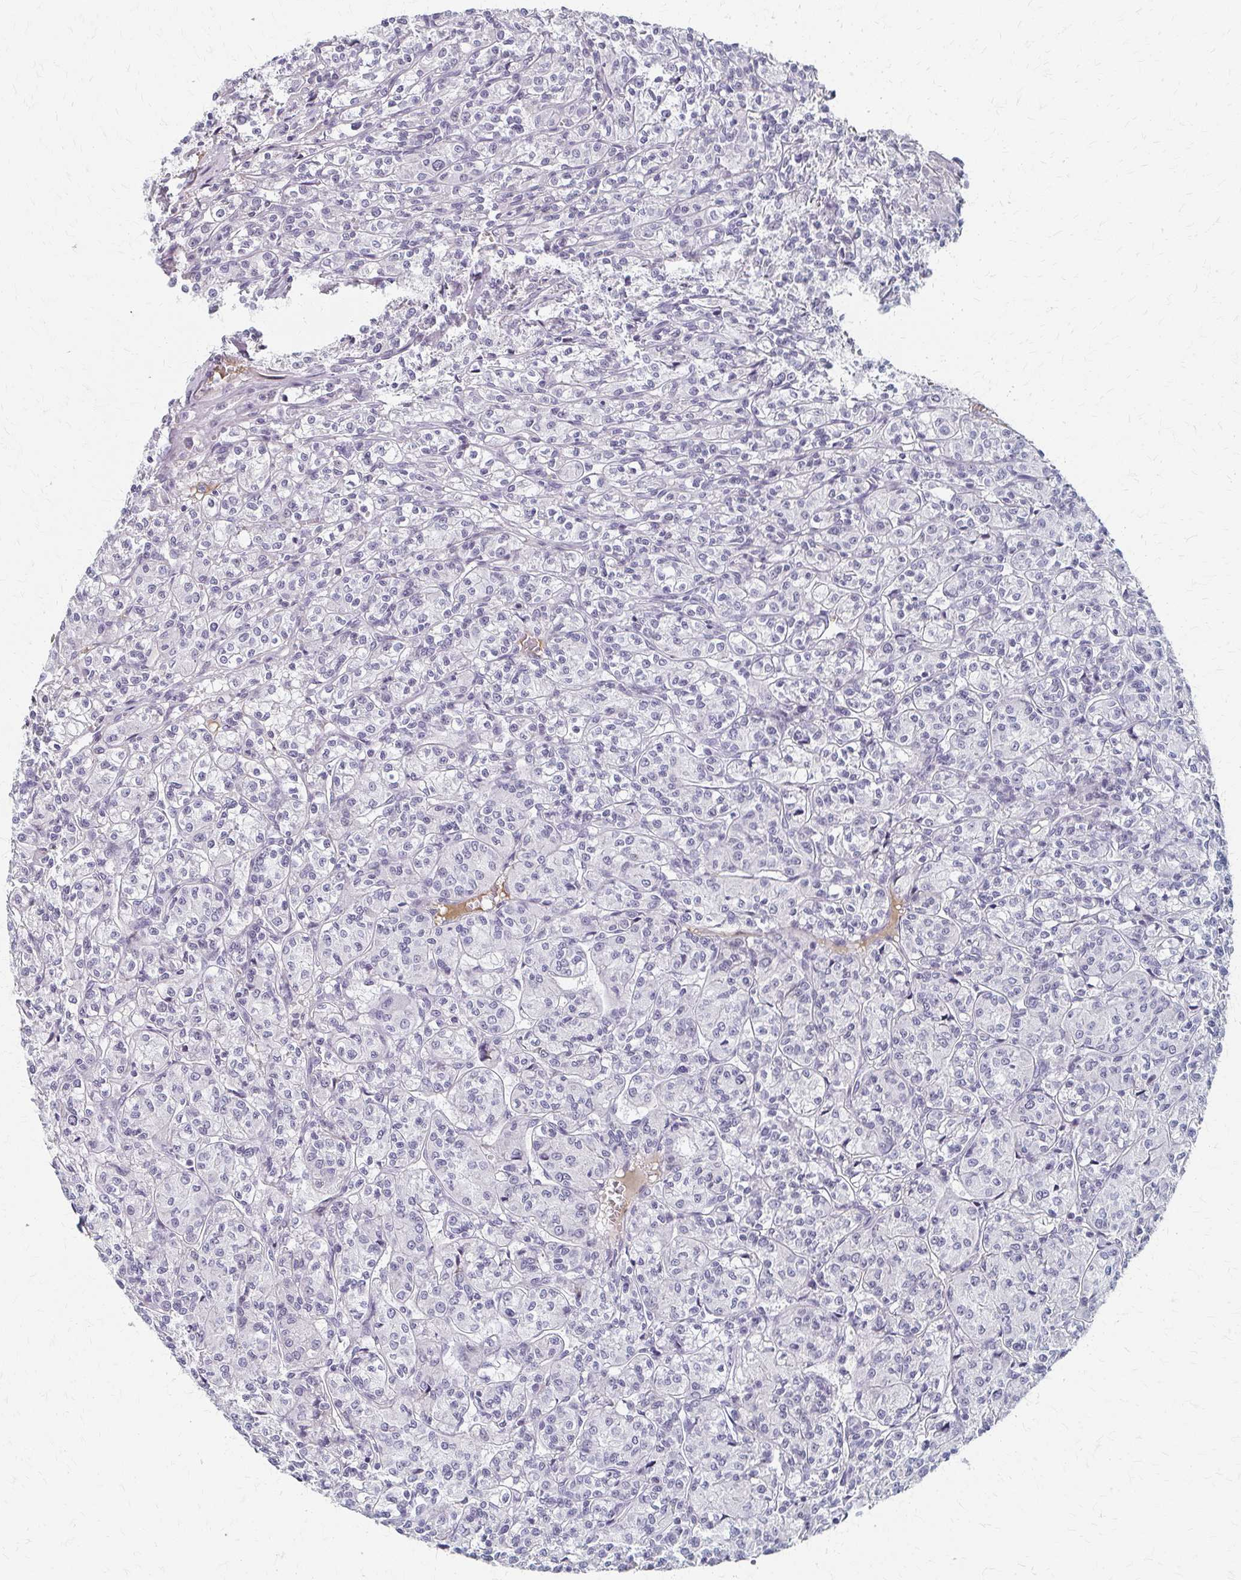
{"staining": {"intensity": "negative", "quantity": "none", "location": "none"}, "tissue": "renal cancer", "cell_type": "Tumor cells", "image_type": "cancer", "snomed": [{"axis": "morphology", "description": "Adenocarcinoma, NOS"}, {"axis": "topography", "description": "Kidney"}], "caption": "The micrograph reveals no staining of tumor cells in renal adenocarcinoma.", "gene": "PES1", "patient": {"sex": "male", "age": 36}}